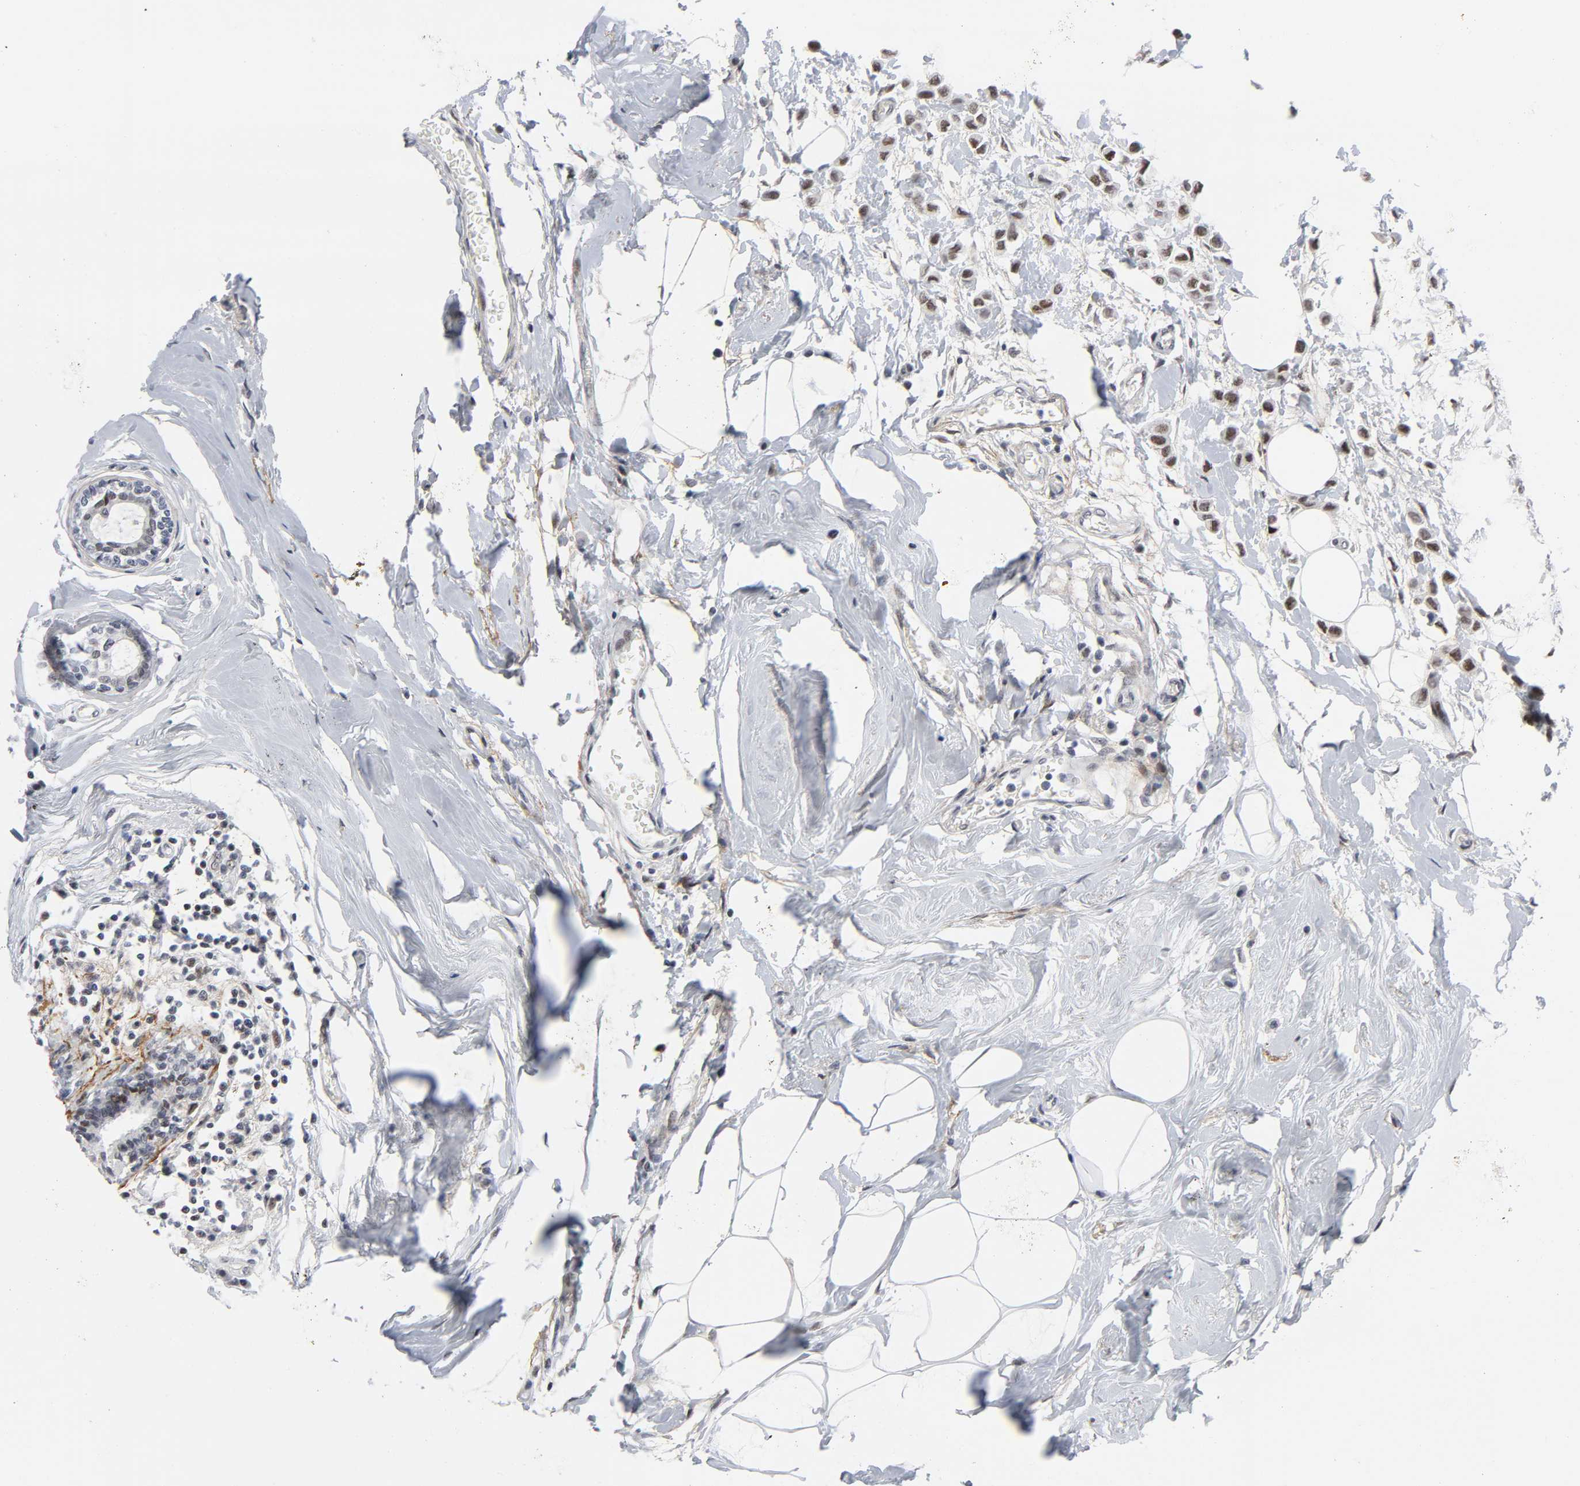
{"staining": {"intensity": "weak", "quantity": "<25%", "location": "nuclear"}, "tissue": "breast cancer", "cell_type": "Tumor cells", "image_type": "cancer", "snomed": [{"axis": "morphology", "description": "Lobular carcinoma"}, {"axis": "topography", "description": "Breast"}], "caption": "Protein analysis of breast cancer shows no significant staining in tumor cells.", "gene": "DIDO1", "patient": {"sex": "female", "age": 51}}